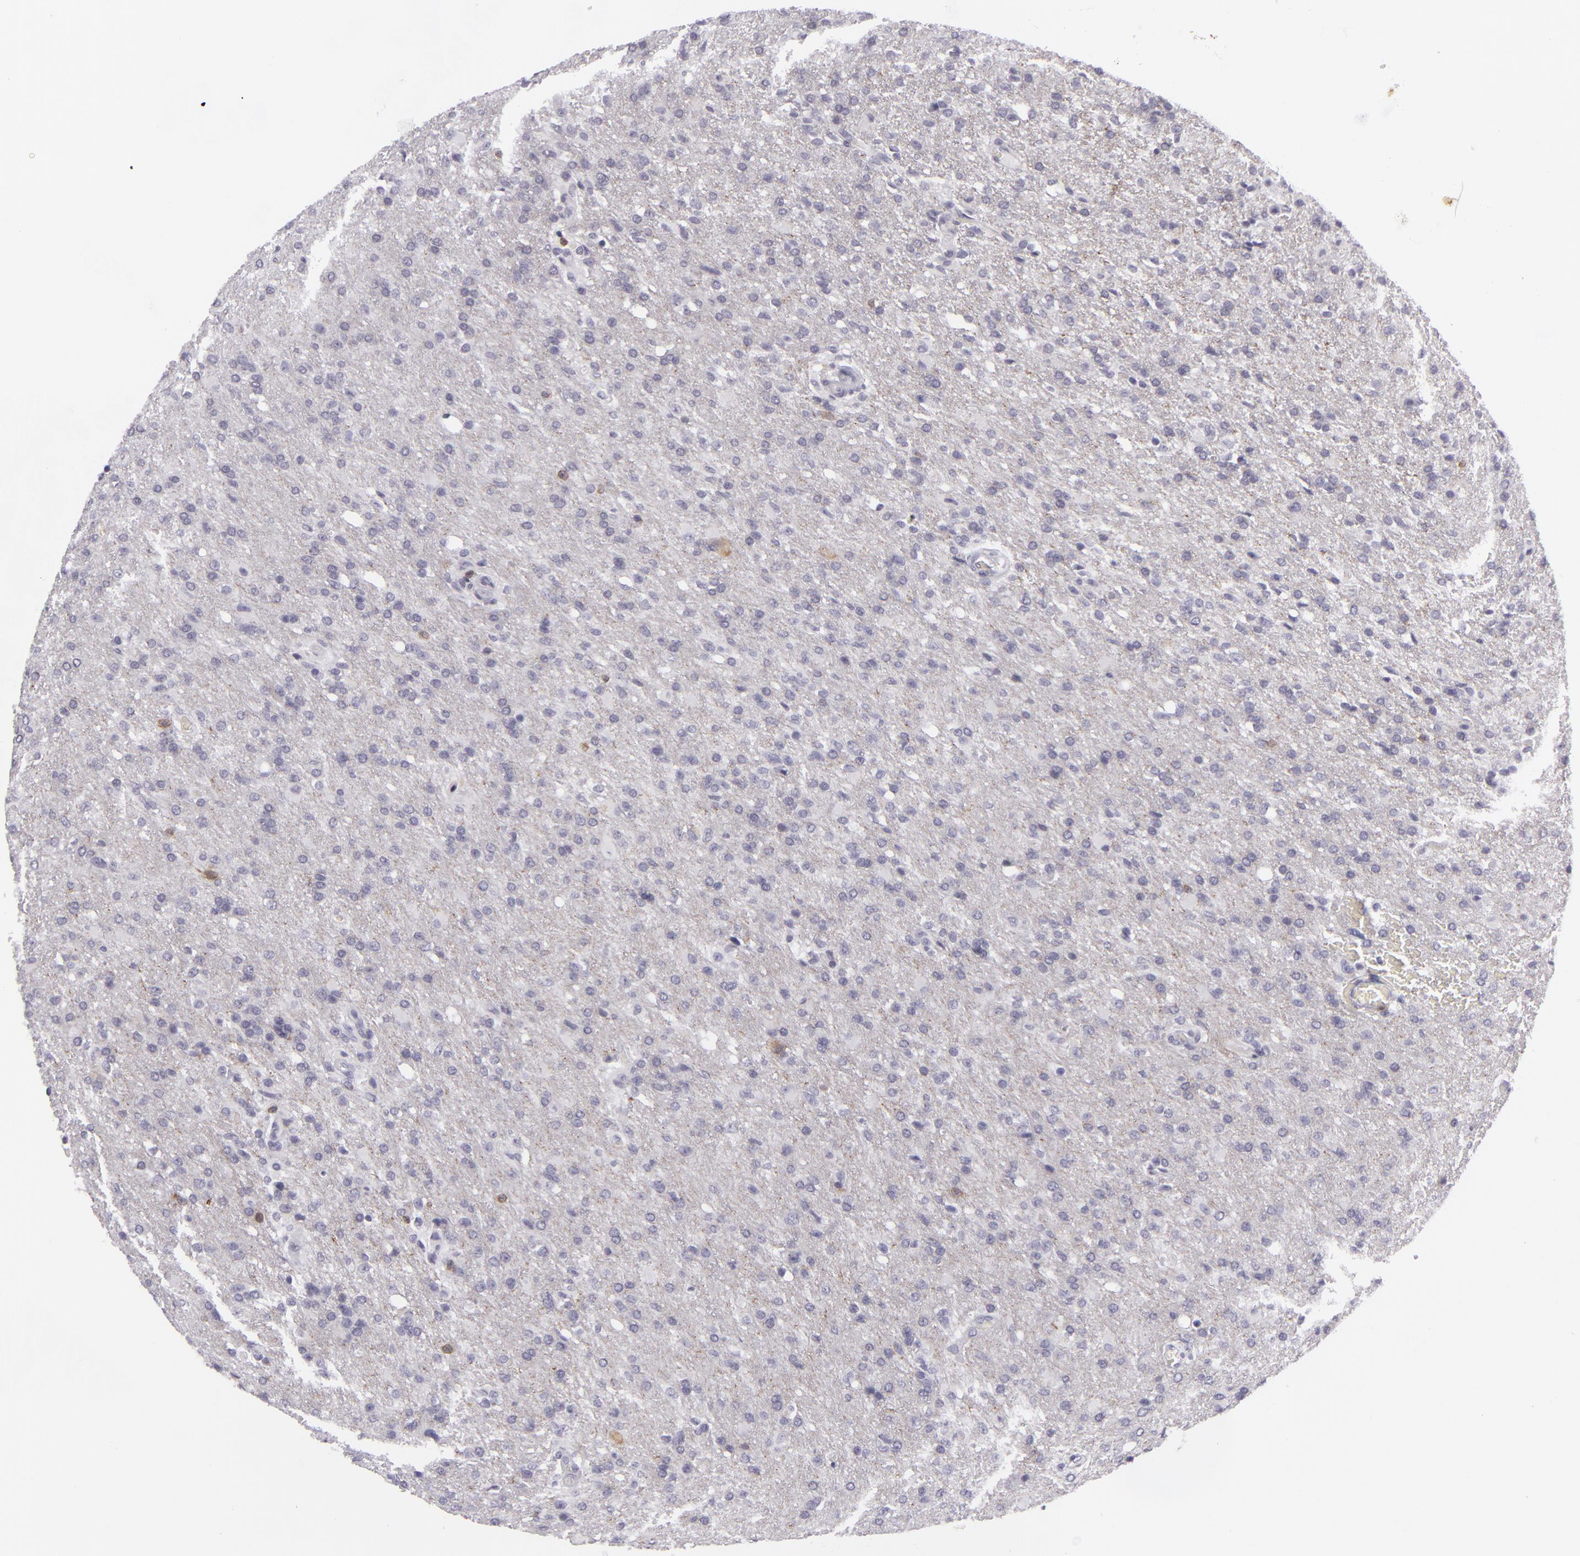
{"staining": {"intensity": "negative", "quantity": "none", "location": "none"}, "tissue": "glioma", "cell_type": "Tumor cells", "image_type": "cancer", "snomed": [{"axis": "morphology", "description": "Glioma, malignant, High grade"}, {"axis": "topography", "description": "Brain"}], "caption": "The IHC micrograph has no significant positivity in tumor cells of malignant glioma (high-grade) tissue.", "gene": "KCNAB2", "patient": {"sex": "male", "age": 68}}